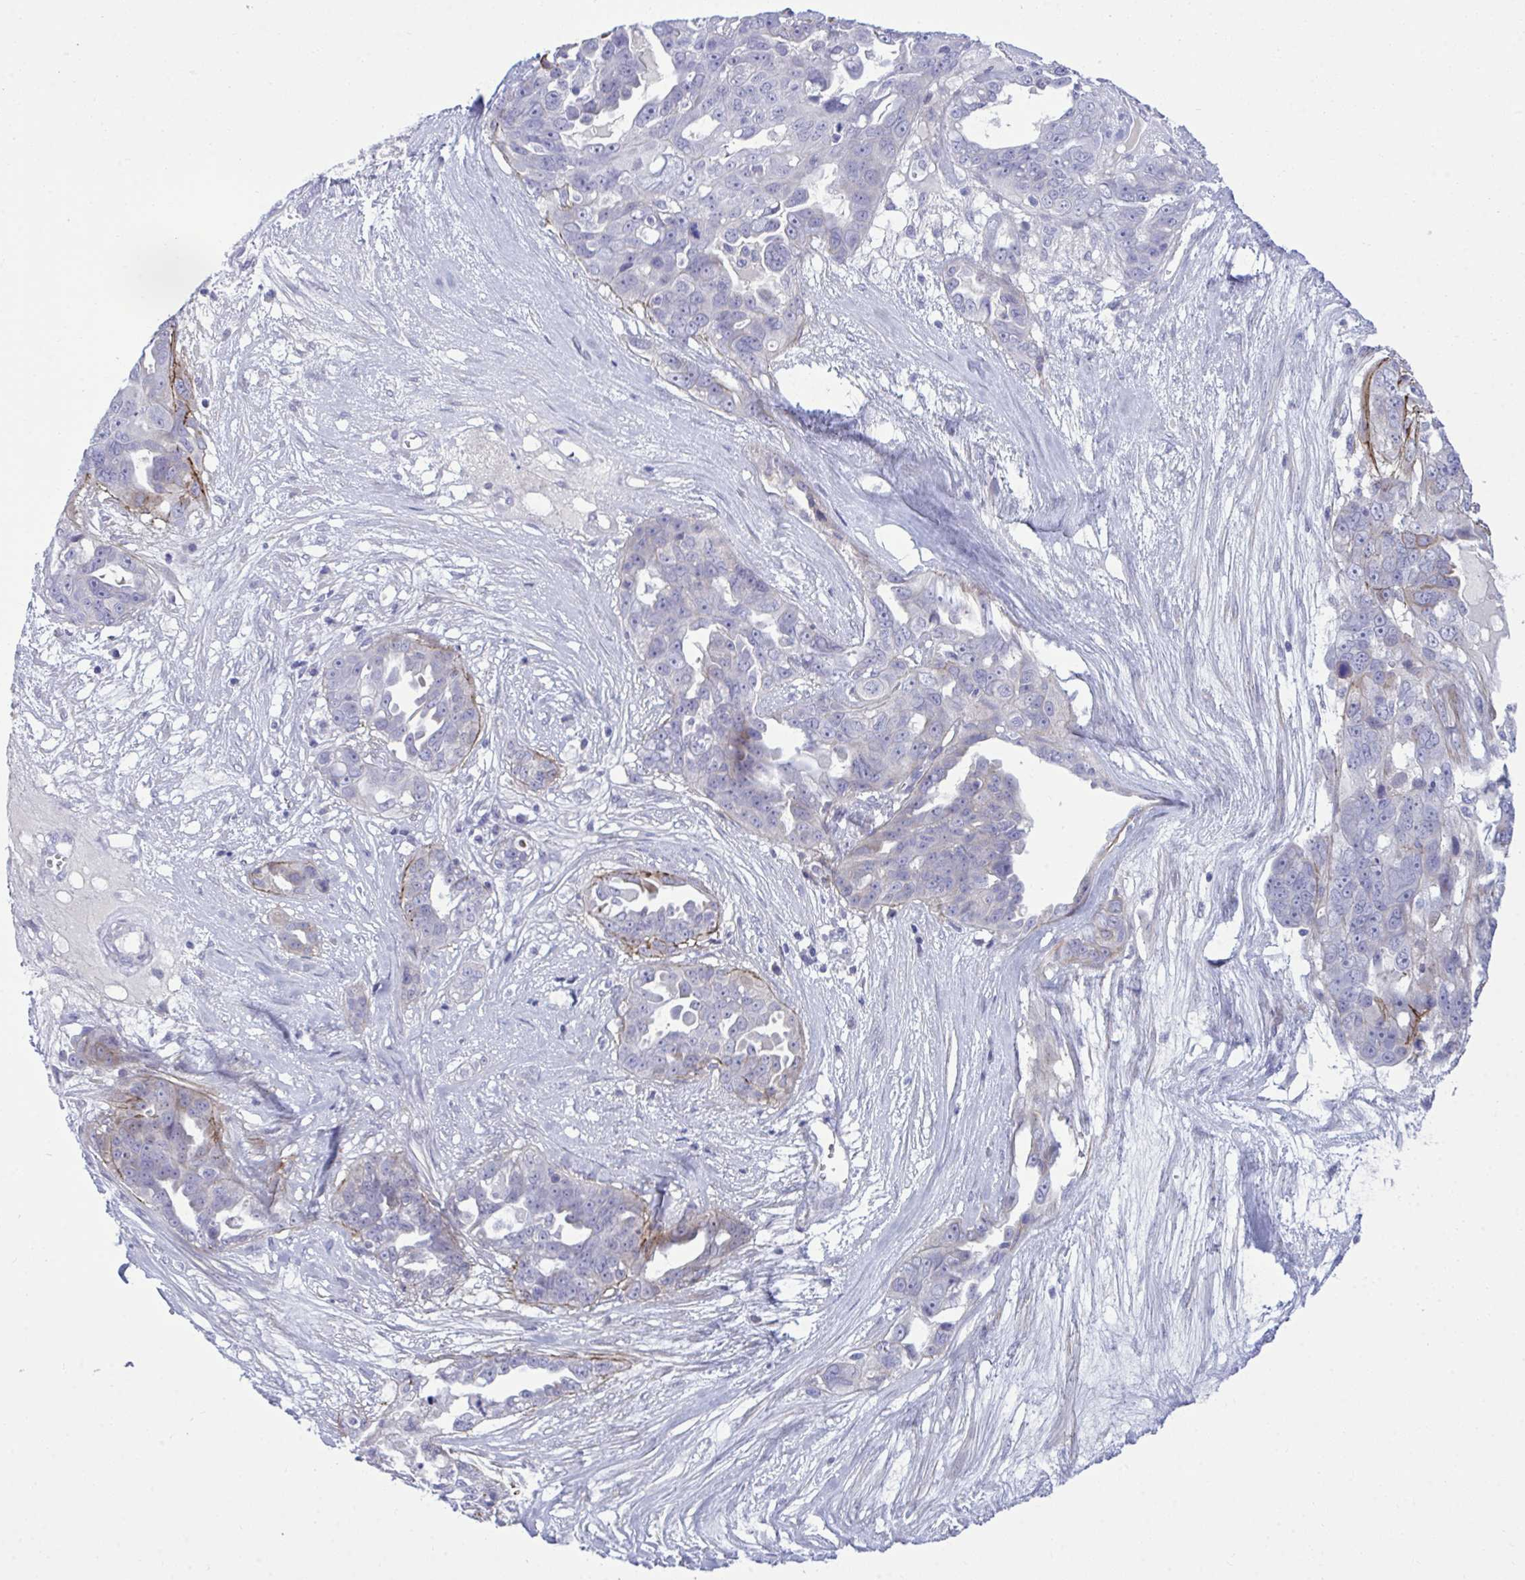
{"staining": {"intensity": "moderate", "quantity": "<25%", "location": "cytoplasmic/membranous"}, "tissue": "ovarian cancer", "cell_type": "Tumor cells", "image_type": "cancer", "snomed": [{"axis": "morphology", "description": "Carcinoma, endometroid"}, {"axis": "topography", "description": "Ovary"}], "caption": "Protein staining by IHC shows moderate cytoplasmic/membranous expression in about <25% of tumor cells in endometroid carcinoma (ovarian).", "gene": "MED9", "patient": {"sex": "female", "age": 70}}